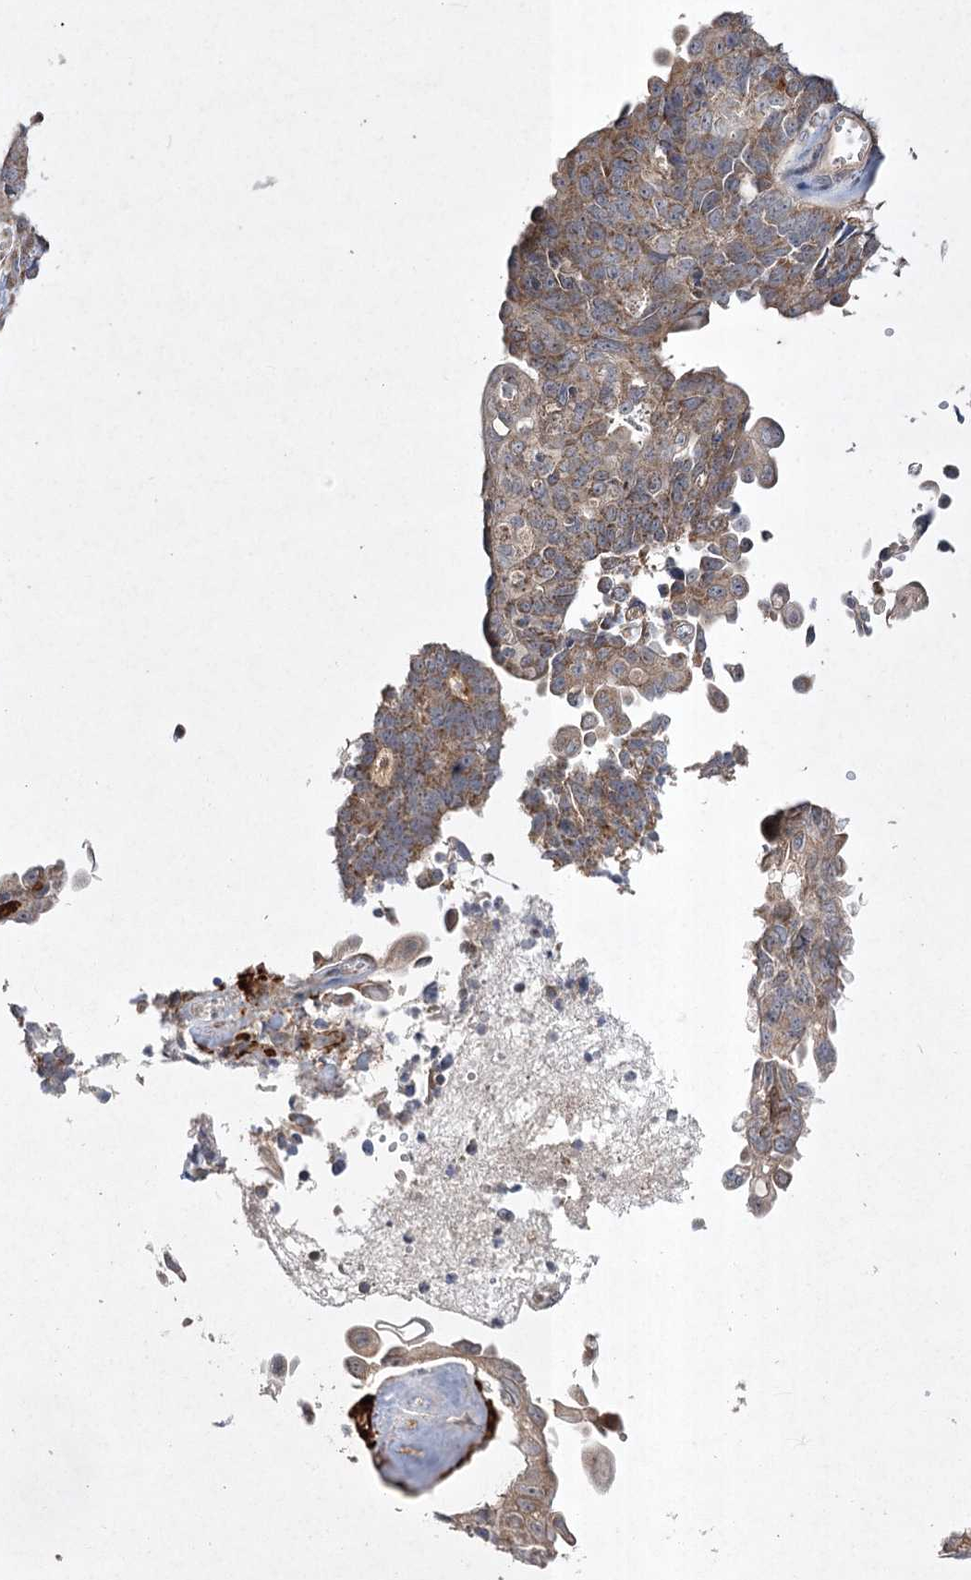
{"staining": {"intensity": "weak", "quantity": ">75%", "location": "cytoplasmic/membranous"}, "tissue": "endometrial cancer", "cell_type": "Tumor cells", "image_type": "cancer", "snomed": [{"axis": "morphology", "description": "Adenocarcinoma, NOS"}, {"axis": "topography", "description": "Endometrium"}], "caption": "An immunohistochemistry photomicrograph of tumor tissue is shown. Protein staining in brown shows weak cytoplasmic/membranous positivity in endometrial cancer (adenocarcinoma) within tumor cells.", "gene": "FANCL", "patient": {"sex": "female", "age": 32}}